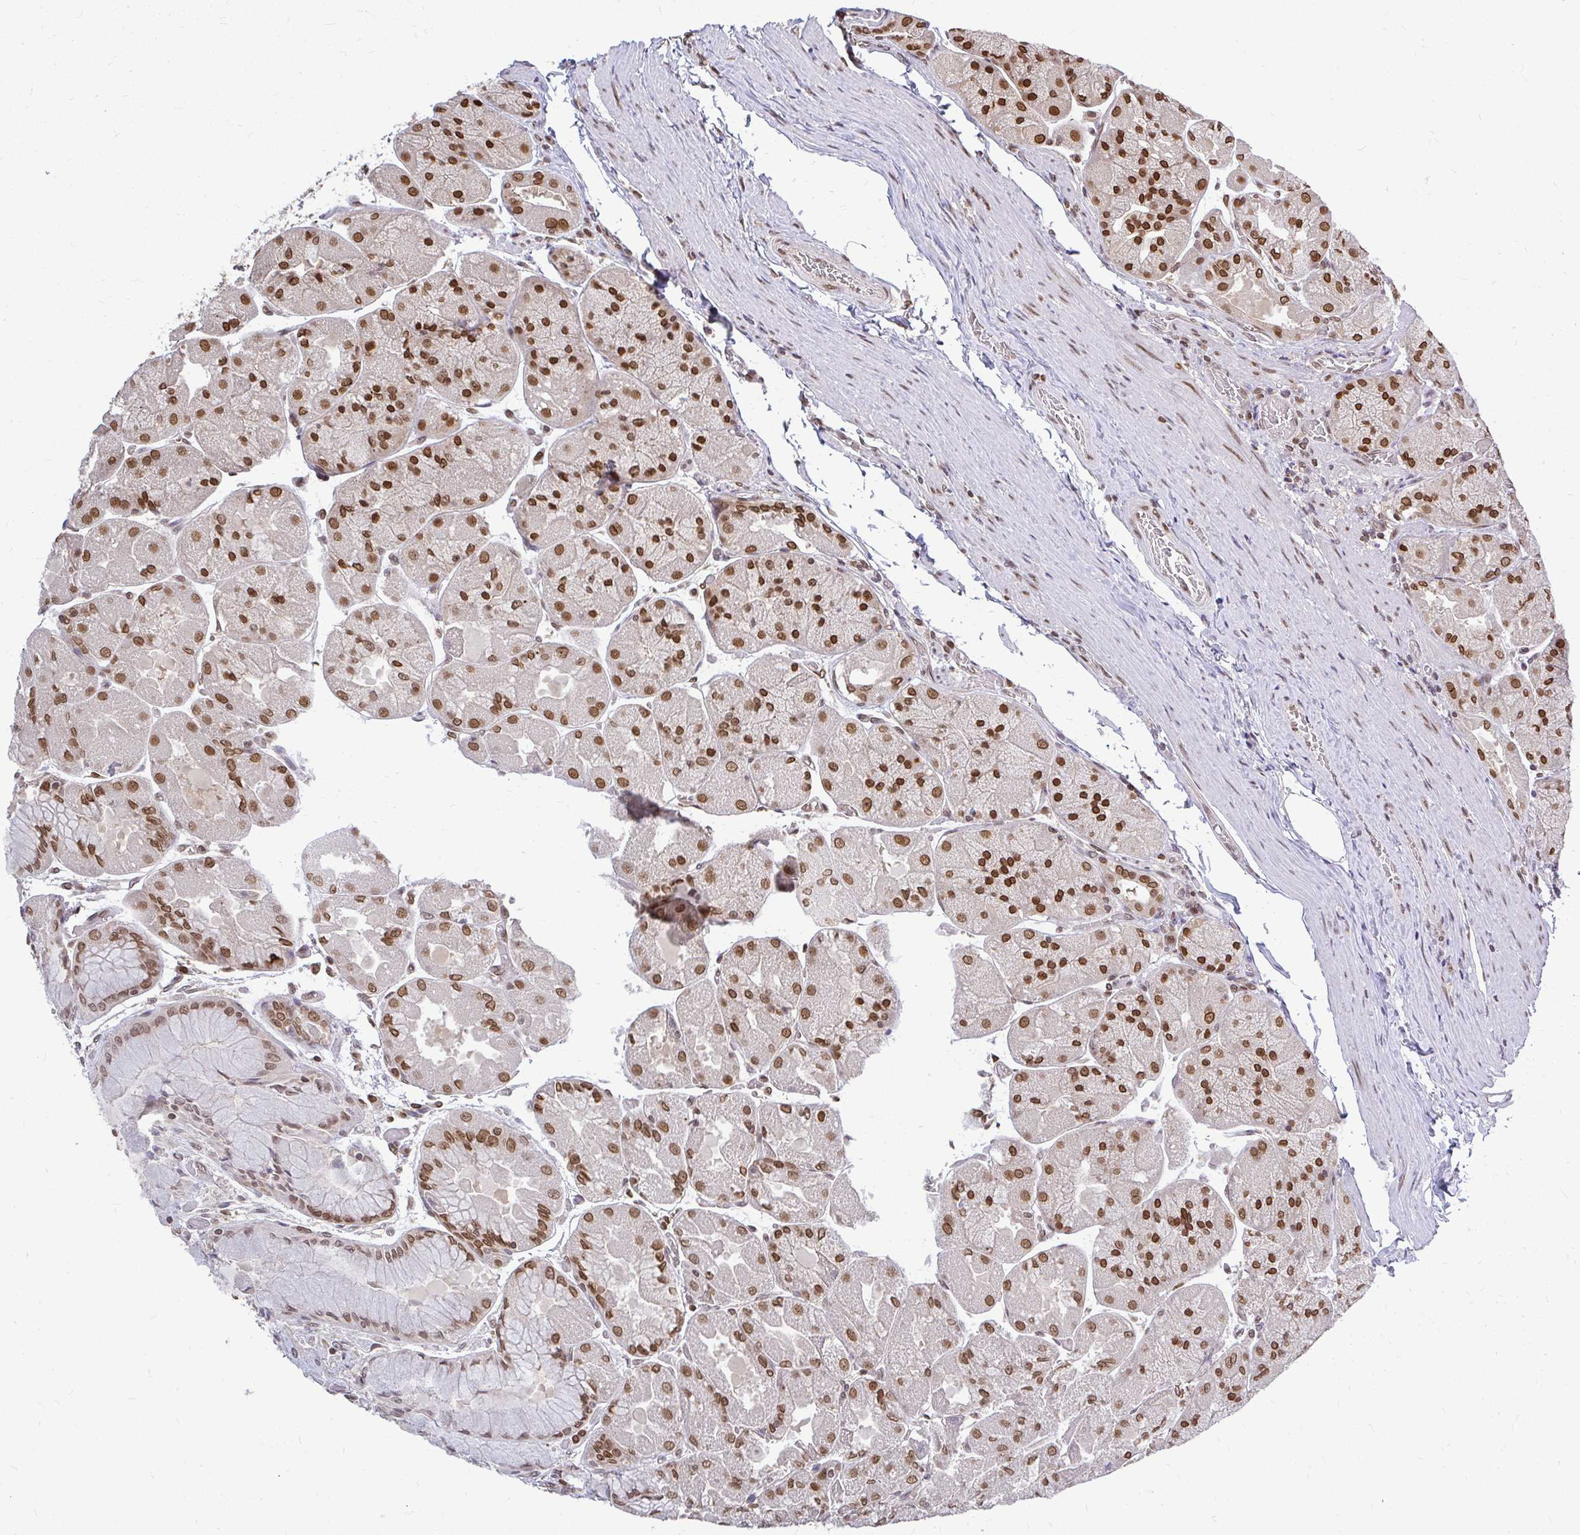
{"staining": {"intensity": "strong", "quantity": ">75%", "location": "cytoplasmic/membranous,nuclear"}, "tissue": "stomach", "cell_type": "Glandular cells", "image_type": "normal", "snomed": [{"axis": "morphology", "description": "Normal tissue, NOS"}, {"axis": "topography", "description": "Stomach"}], "caption": "Stomach stained with DAB immunohistochemistry shows high levels of strong cytoplasmic/membranous,nuclear staining in about >75% of glandular cells. (DAB = brown stain, brightfield microscopy at high magnification).", "gene": "XPO1", "patient": {"sex": "female", "age": 61}}